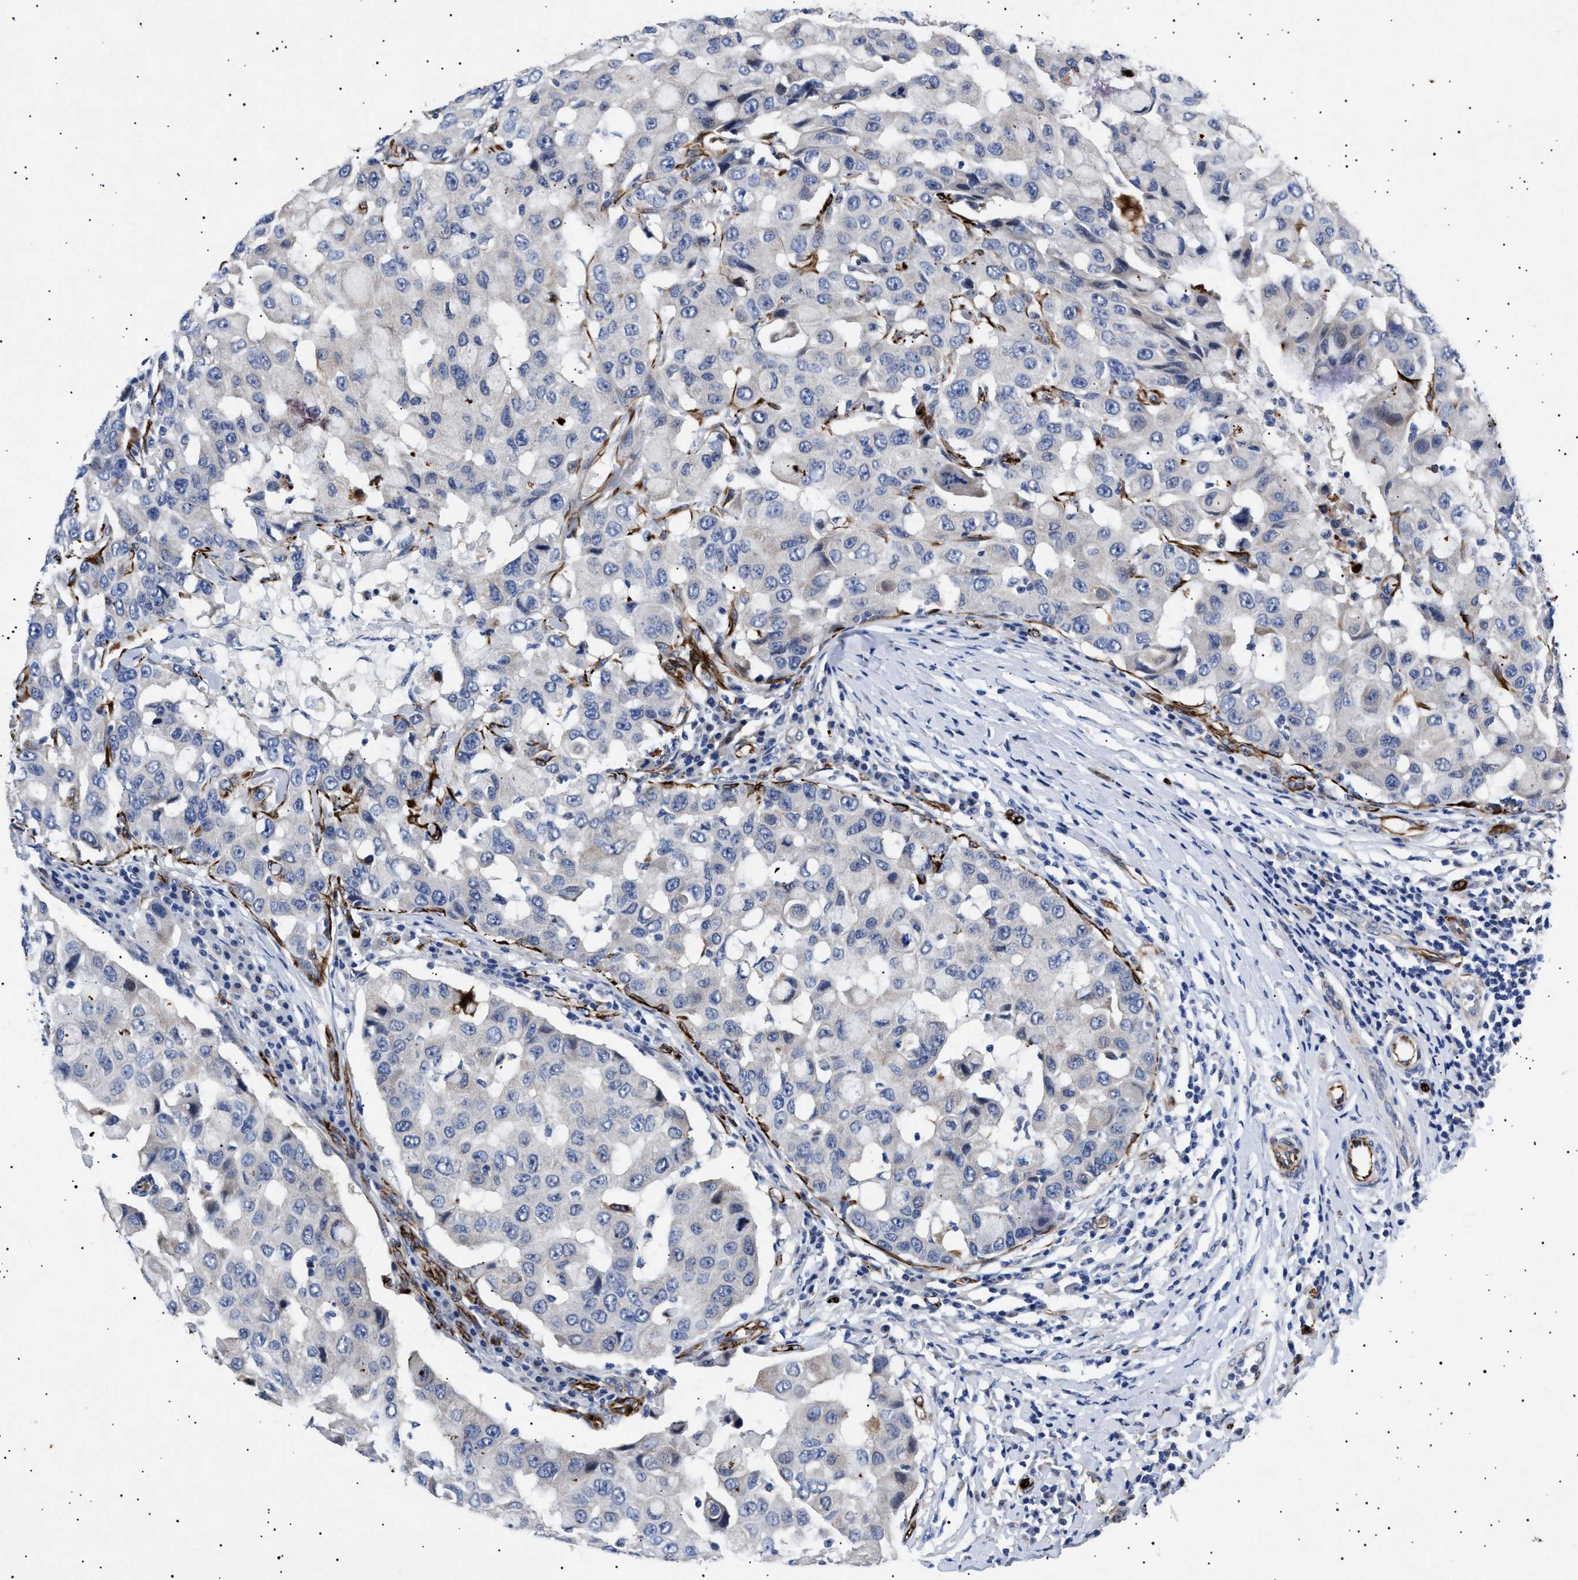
{"staining": {"intensity": "negative", "quantity": "none", "location": "none"}, "tissue": "breast cancer", "cell_type": "Tumor cells", "image_type": "cancer", "snomed": [{"axis": "morphology", "description": "Duct carcinoma"}, {"axis": "topography", "description": "Breast"}], "caption": "DAB (3,3'-diaminobenzidine) immunohistochemical staining of human infiltrating ductal carcinoma (breast) displays no significant positivity in tumor cells. (Stains: DAB (3,3'-diaminobenzidine) immunohistochemistry (IHC) with hematoxylin counter stain, Microscopy: brightfield microscopy at high magnification).", "gene": "OLFML2A", "patient": {"sex": "female", "age": 27}}